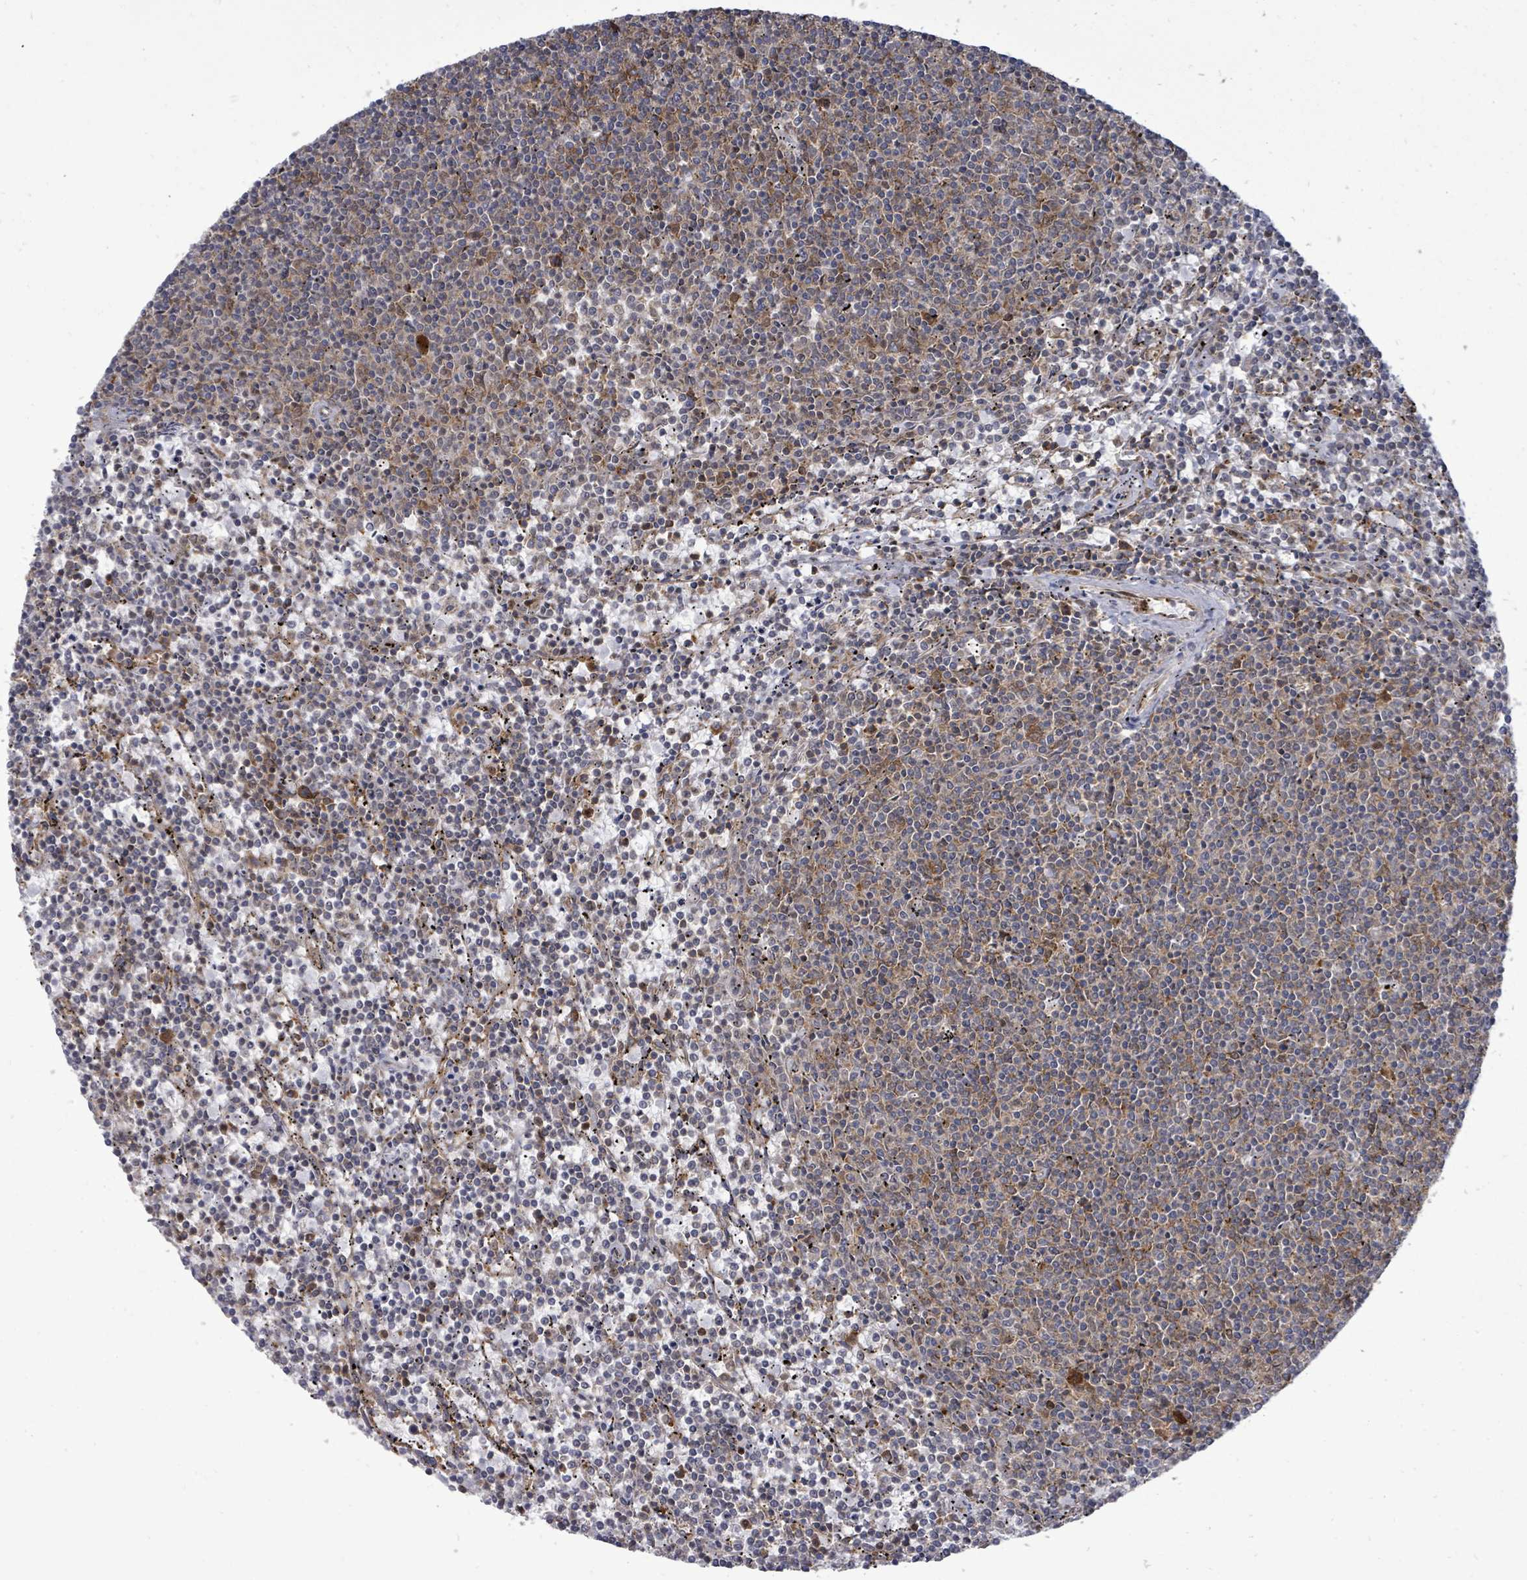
{"staining": {"intensity": "negative", "quantity": "none", "location": "none"}, "tissue": "lymphoma", "cell_type": "Tumor cells", "image_type": "cancer", "snomed": [{"axis": "morphology", "description": "Malignant lymphoma, non-Hodgkin's type, Low grade"}, {"axis": "topography", "description": "Spleen"}], "caption": "Immunohistochemical staining of low-grade malignant lymphoma, non-Hodgkin's type shows no significant expression in tumor cells.", "gene": "EIF3C", "patient": {"sex": "female", "age": 50}}